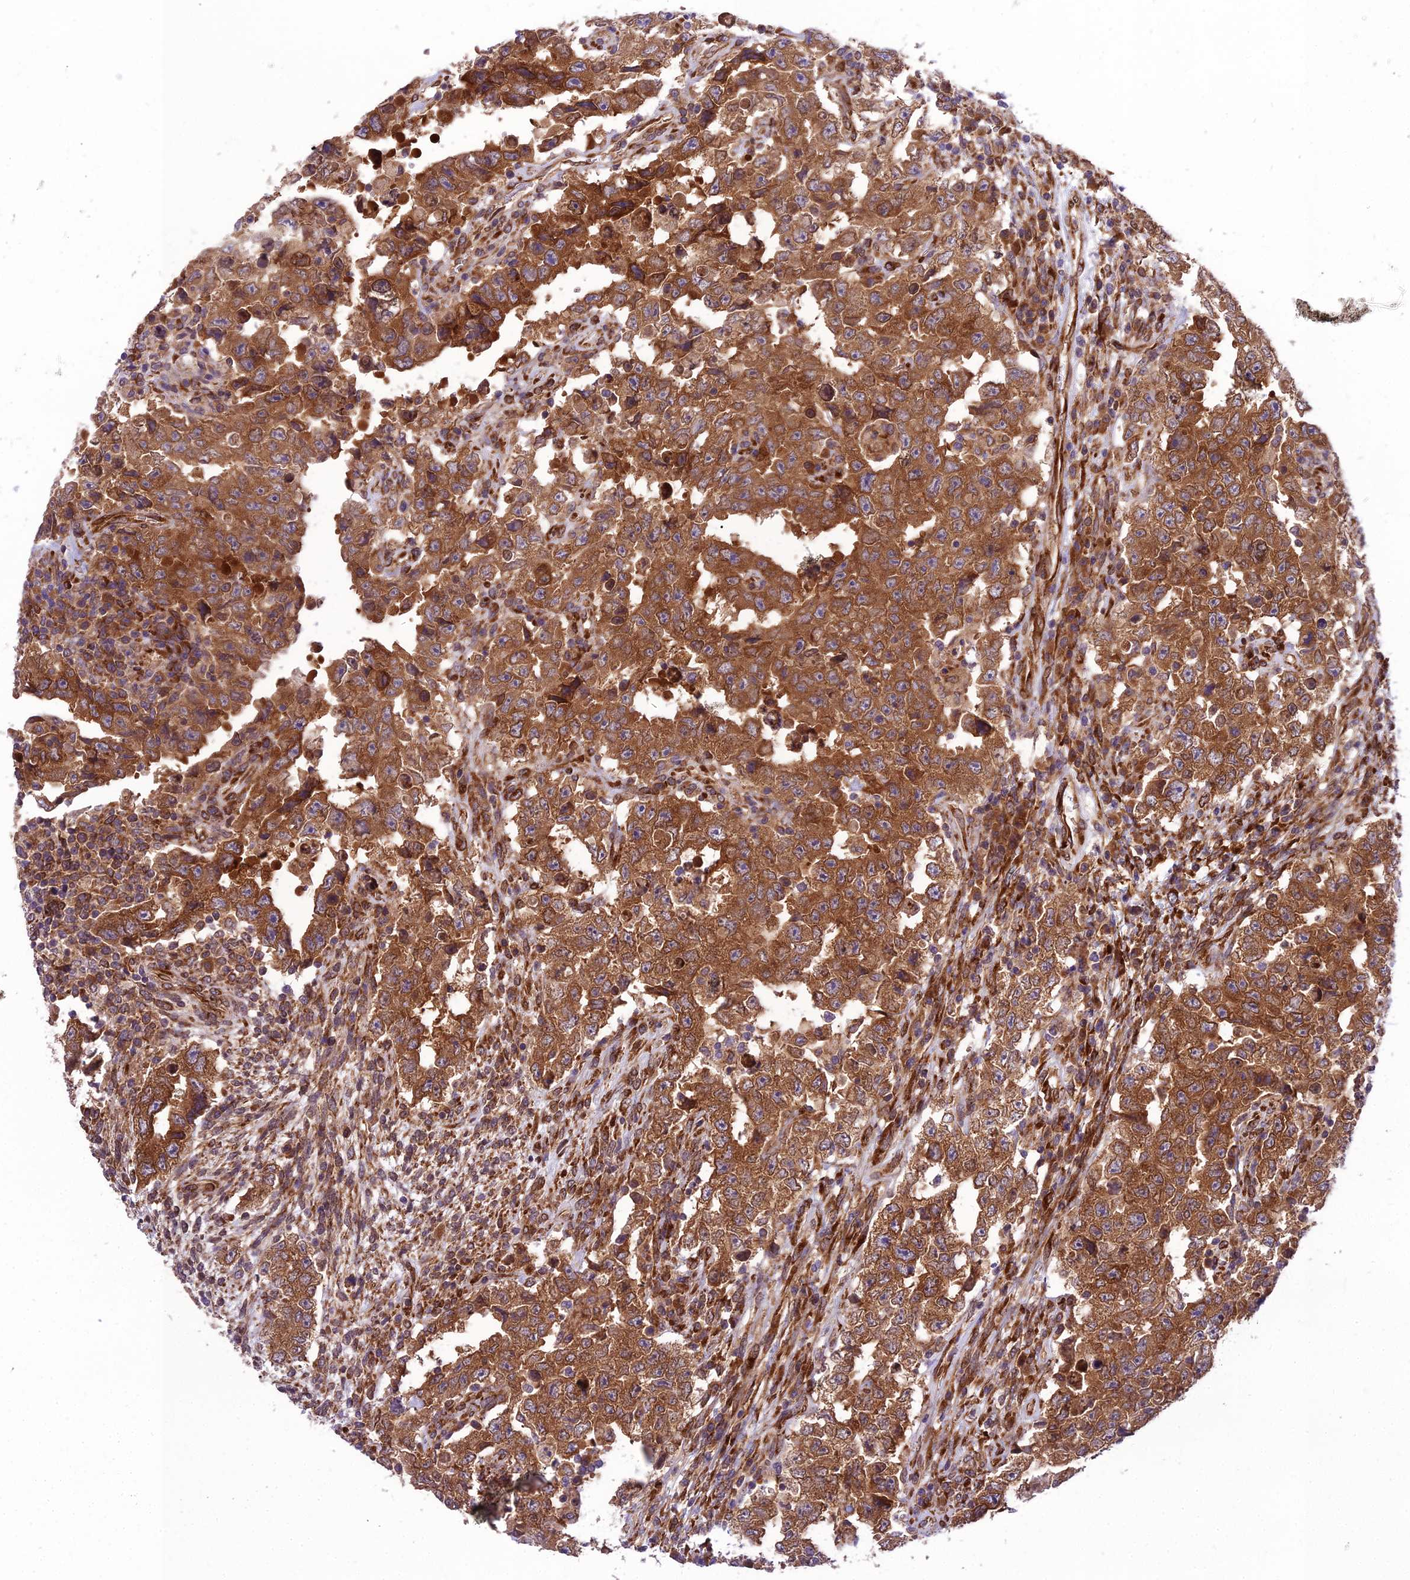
{"staining": {"intensity": "strong", "quantity": ">75%", "location": "cytoplasmic/membranous"}, "tissue": "testis cancer", "cell_type": "Tumor cells", "image_type": "cancer", "snomed": [{"axis": "morphology", "description": "Carcinoma, Embryonal, NOS"}, {"axis": "topography", "description": "Testis"}], "caption": "Testis cancer tissue displays strong cytoplasmic/membranous positivity in about >75% of tumor cells, visualized by immunohistochemistry.", "gene": "DHCR7", "patient": {"sex": "male", "age": 26}}